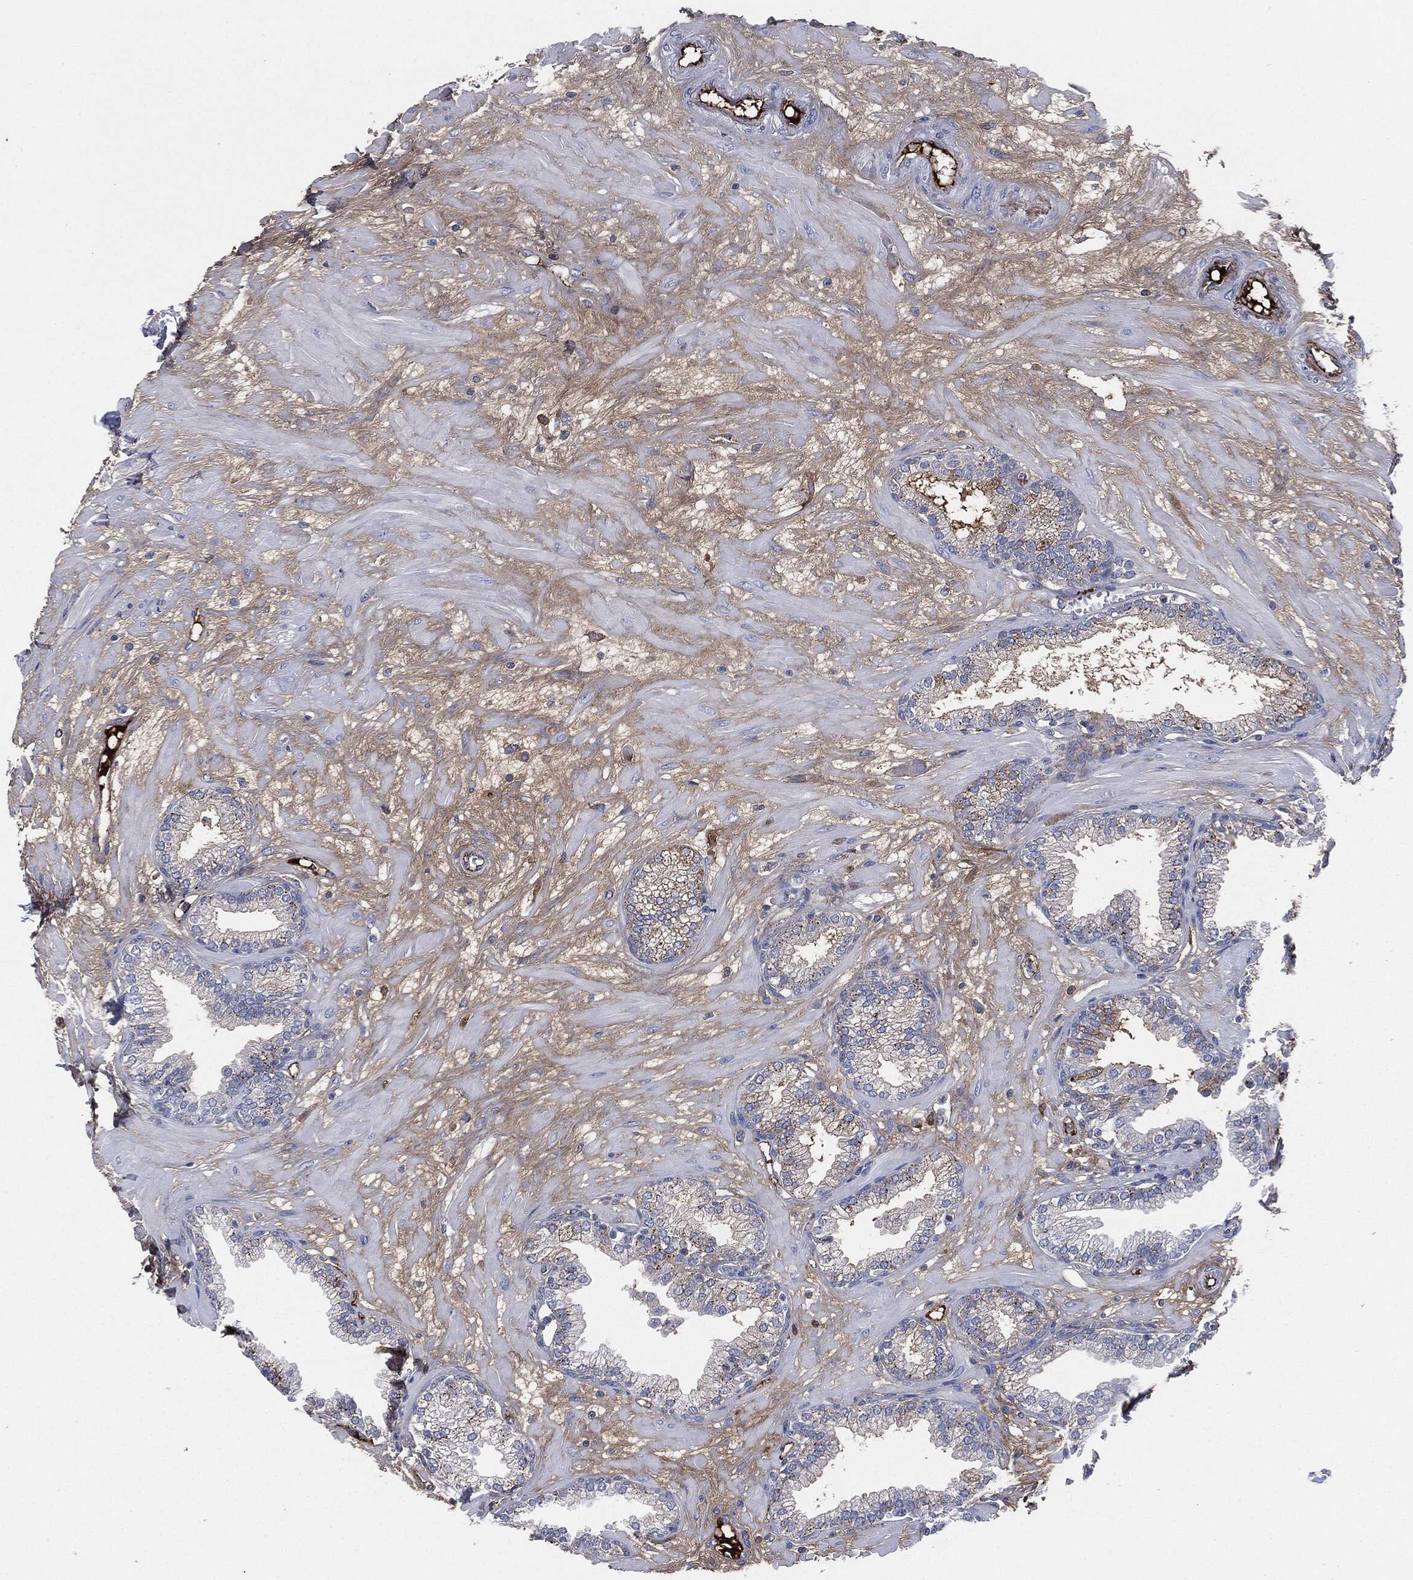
{"staining": {"intensity": "strong", "quantity": "<25%", "location": "cytoplasmic/membranous"}, "tissue": "prostate", "cell_type": "Glandular cells", "image_type": "normal", "snomed": [{"axis": "morphology", "description": "Normal tissue, NOS"}, {"axis": "topography", "description": "Prostate"}], "caption": "Unremarkable prostate shows strong cytoplasmic/membranous expression in about <25% of glandular cells Immunohistochemistry stains the protein in brown and the nuclei are stained blue..", "gene": "APOB", "patient": {"sex": "male", "age": 64}}